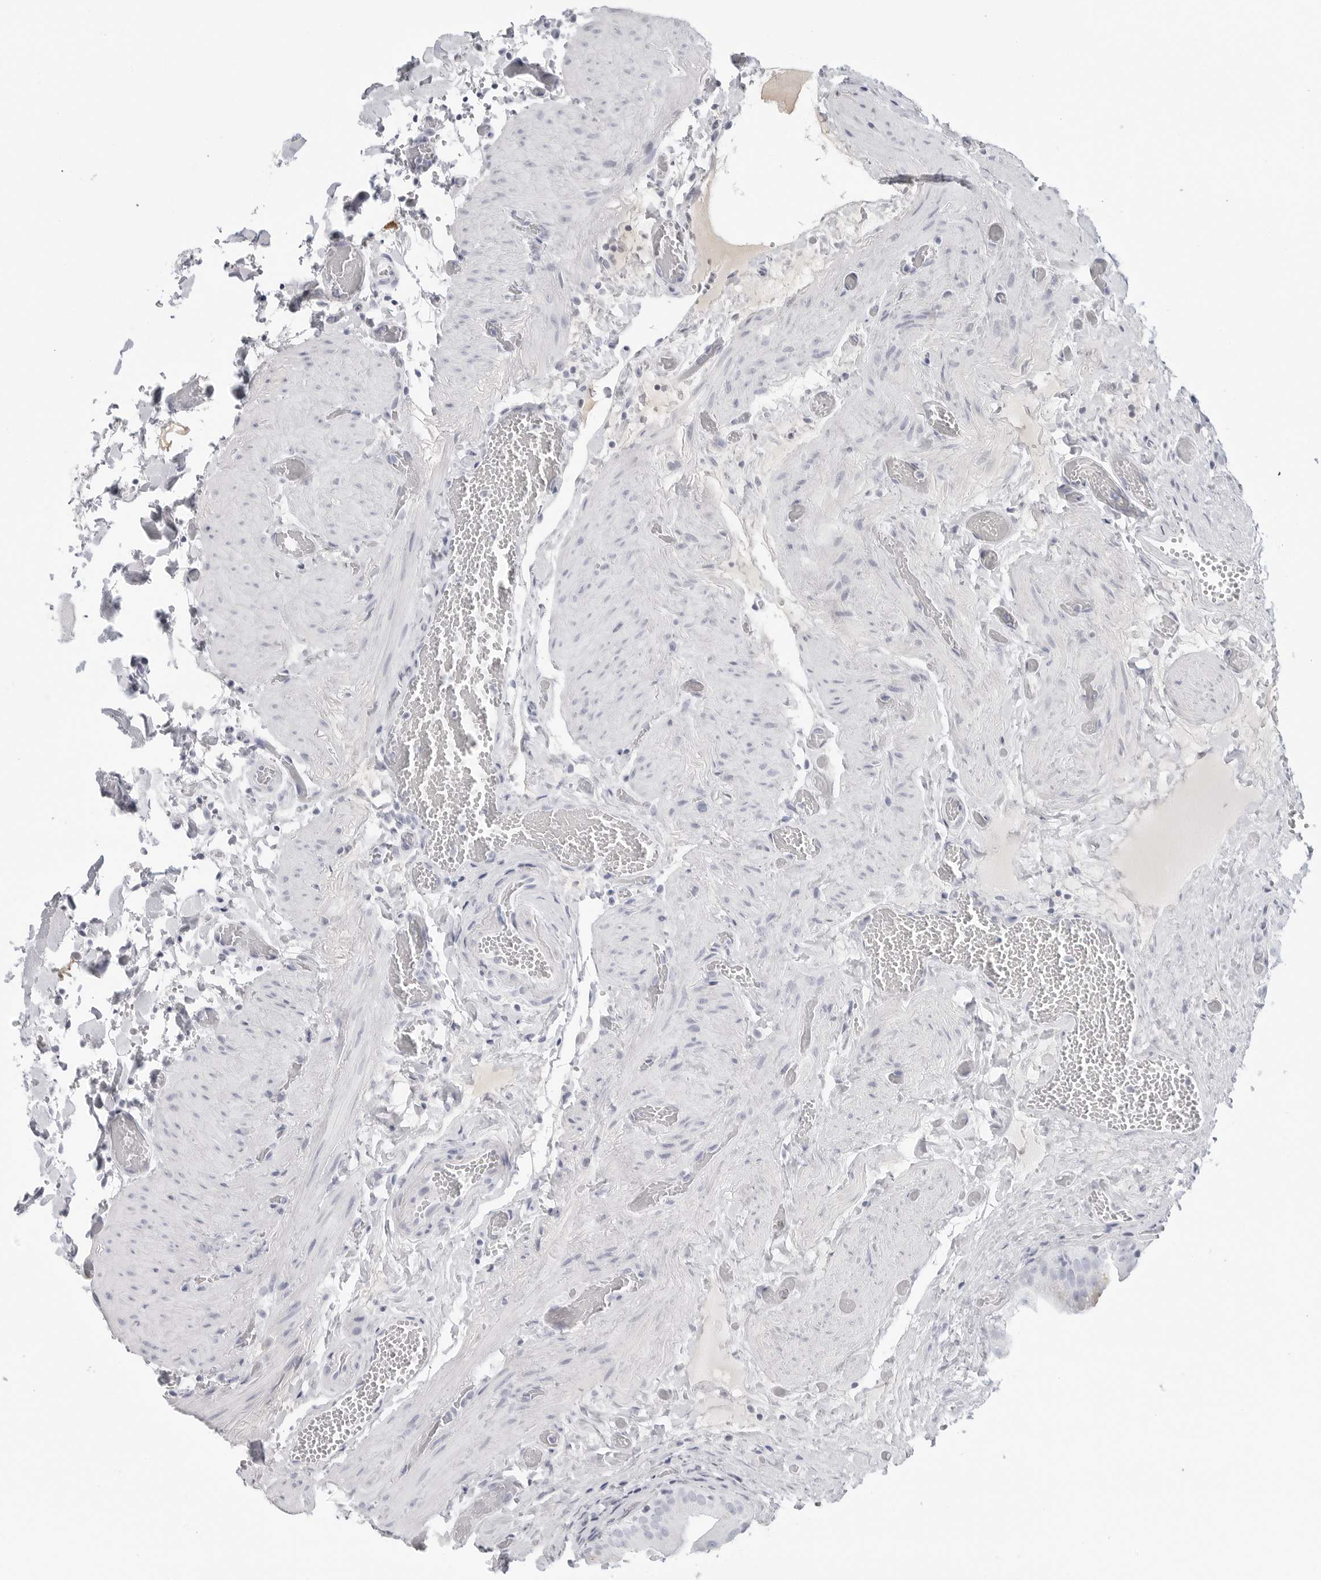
{"staining": {"intensity": "negative", "quantity": "none", "location": "none"}, "tissue": "gallbladder", "cell_type": "Glandular cells", "image_type": "normal", "snomed": [{"axis": "morphology", "description": "Normal tissue, NOS"}, {"axis": "topography", "description": "Gallbladder"}], "caption": "A histopathology image of gallbladder stained for a protein shows no brown staining in glandular cells.", "gene": "AMPD1", "patient": {"sex": "female", "age": 64}}